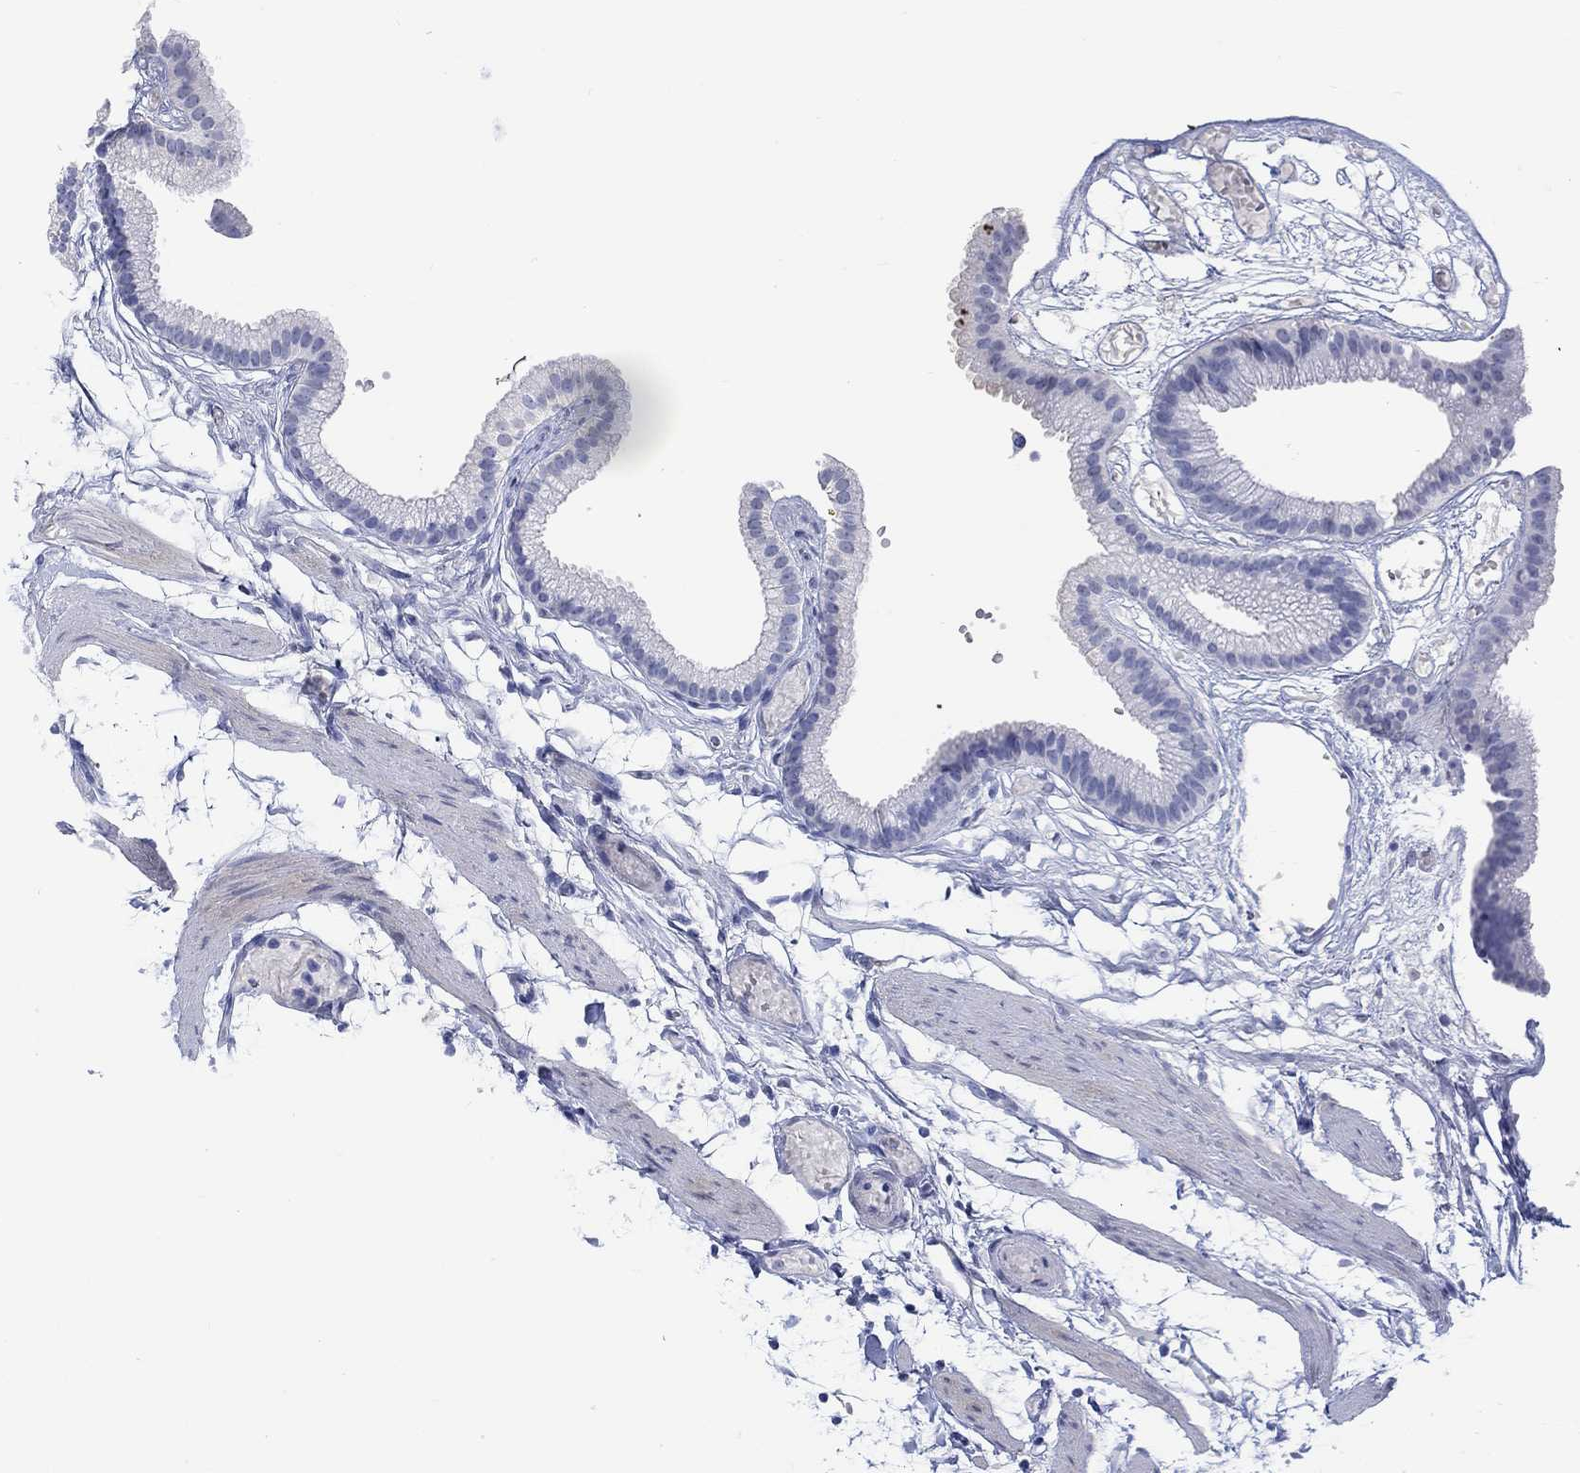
{"staining": {"intensity": "negative", "quantity": "none", "location": "none"}, "tissue": "gallbladder", "cell_type": "Glandular cells", "image_type": "normal", "snomed": [{"axis": "morphology", "description": "Normal tissue, NOS"}, {"axis": "topography", "description": "Gallbladder"}], "caption": "Immunohistochemistry (IHC) photomicrograph of normal human gallbladder stained for a protein (brown), which reveals no expression in glandular cells.", "gene": "MSI1", "patient": {"sex": "female", "age": 45}}